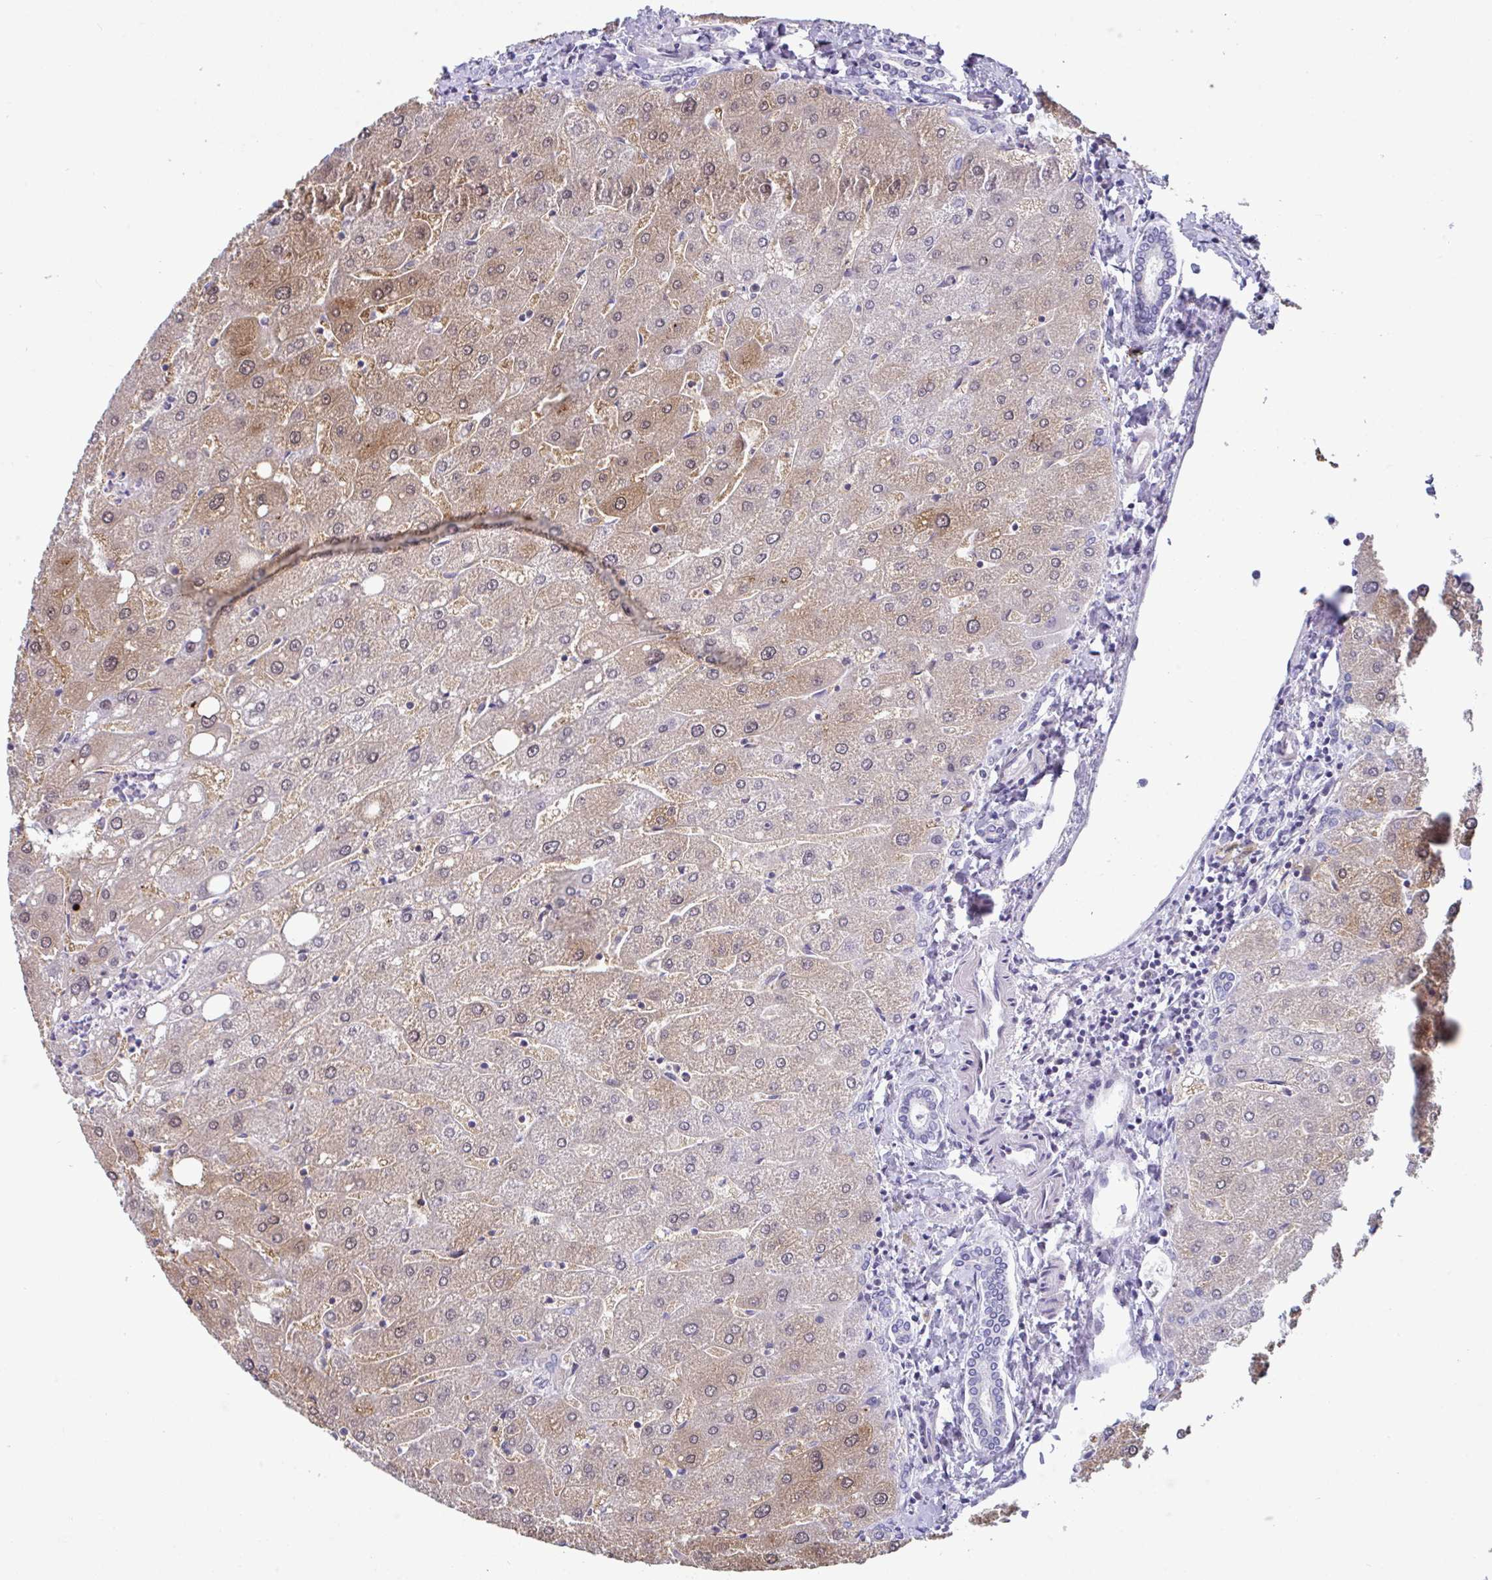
{"staining": {"intensity": "negative", "quantity": "none", "location": "none"}, "tissue": "liver", "cell_type": "Cholangiocytes", "image_type": "normal", "snomed": [{"axis": "morphology", "description": "Normal tissue, NOS"}, {"axis": "topography", "description": "Liver"}], "caption": "An immunohistochemistry (IHC) photomicrograph of unremarkable liver is shown. There is no staining in cholangiocytes of liver. (DAB (3,3'-diaminobenzidine) immunohistochemistry (IHC), high magnification).", "gene": "USP35", "patient": {"sex": "male", "age": 67}}